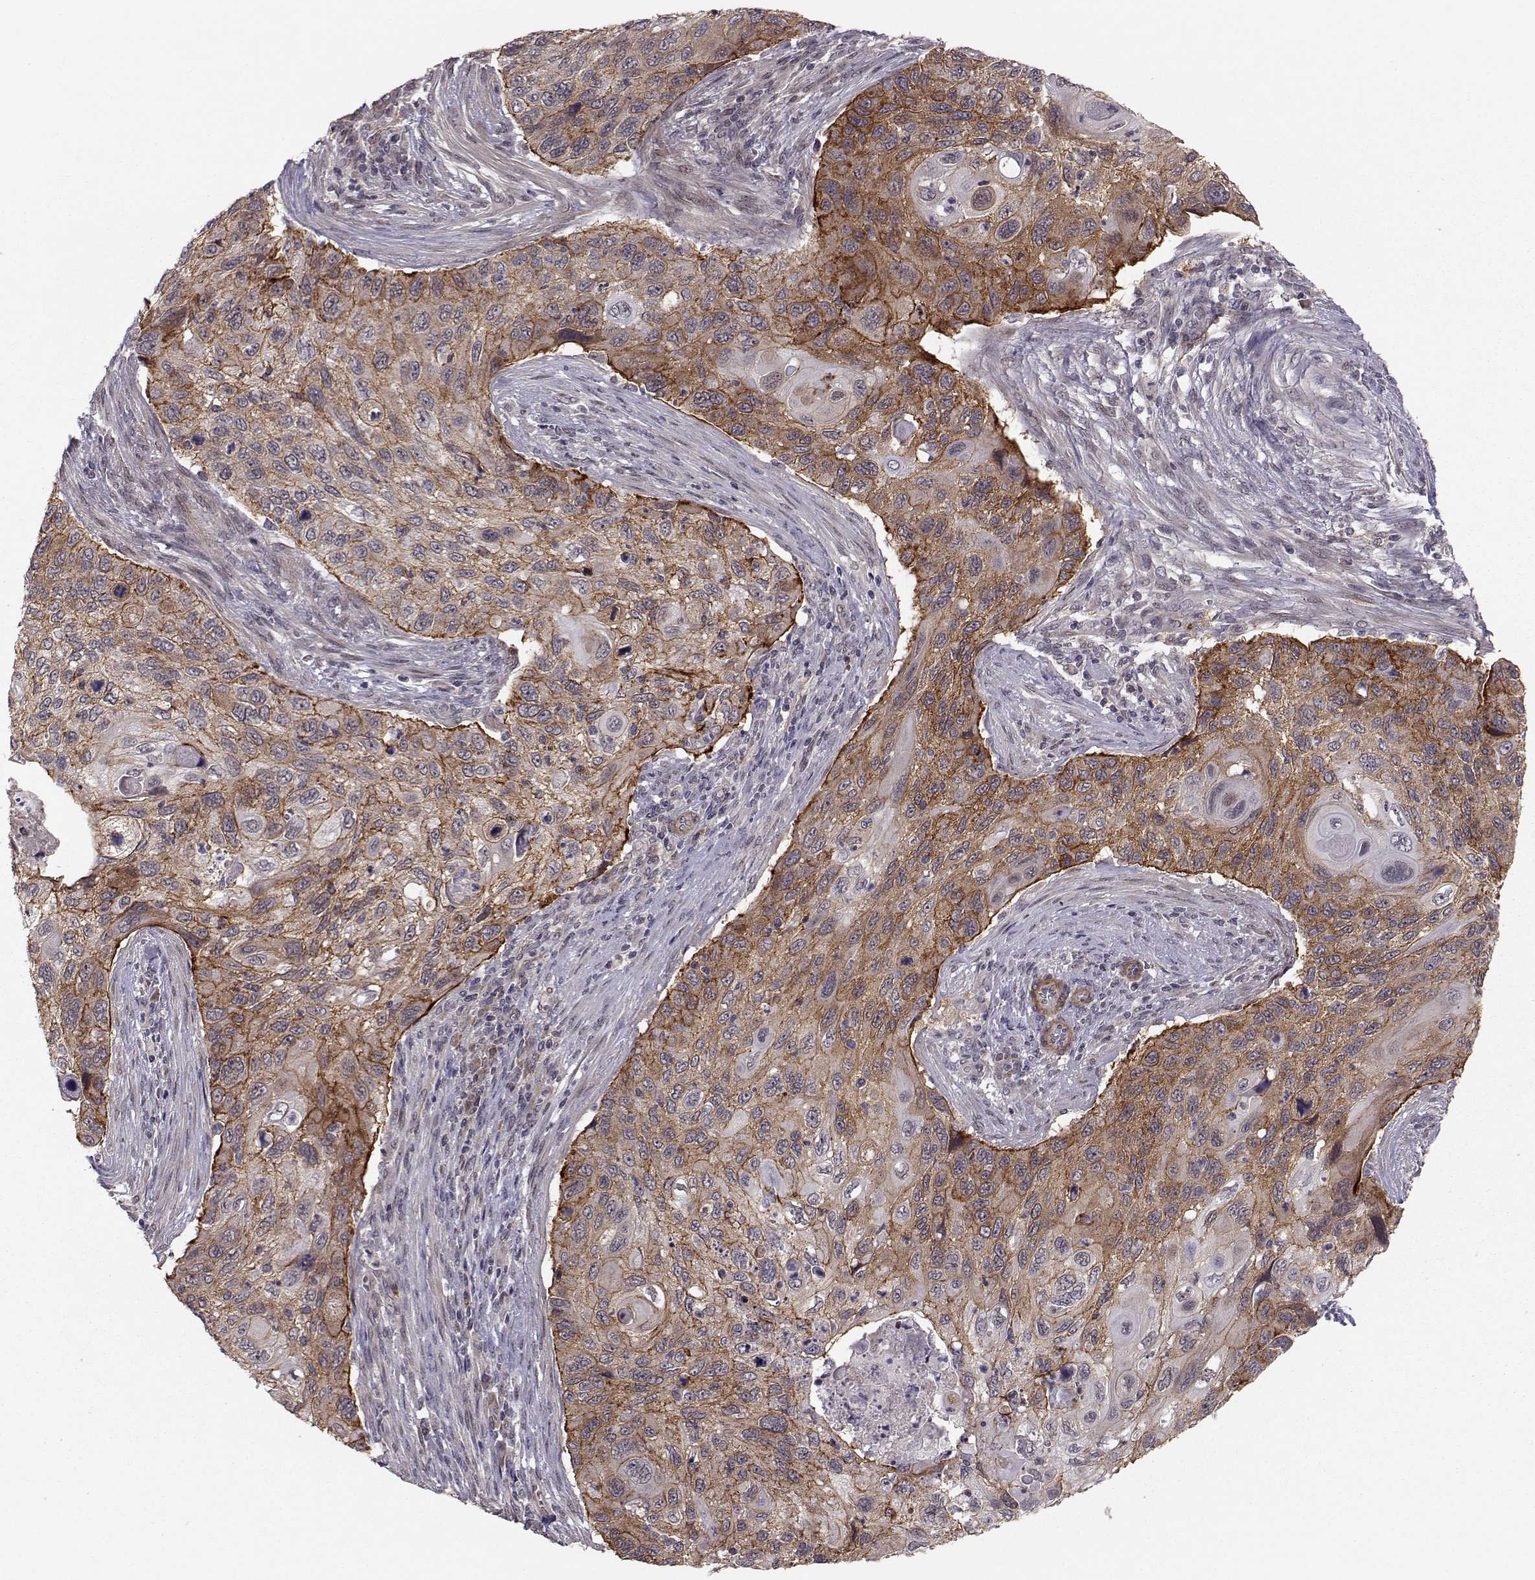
{"staining": {"intensity": "strong", "quantity": "<25%", "location": "cytoplasmic/membranous"}, "tissue": "cervical cancer", "cell_type": "Tumor cells", "image_type": "cancer", "snomed": [{"axis": "morphology", "description": "Squamous cell carcinoma, NOS"}, {"axis": "topography", "description": "Cervix"}], "caption": "A brown stain shows strong cytoplasmic/membranous expression of a protein in human cervical squamous cell carcinoma tumor cells.", "gene": "PLEKHG3", "patient": {"sex": "female", "age": 70}}